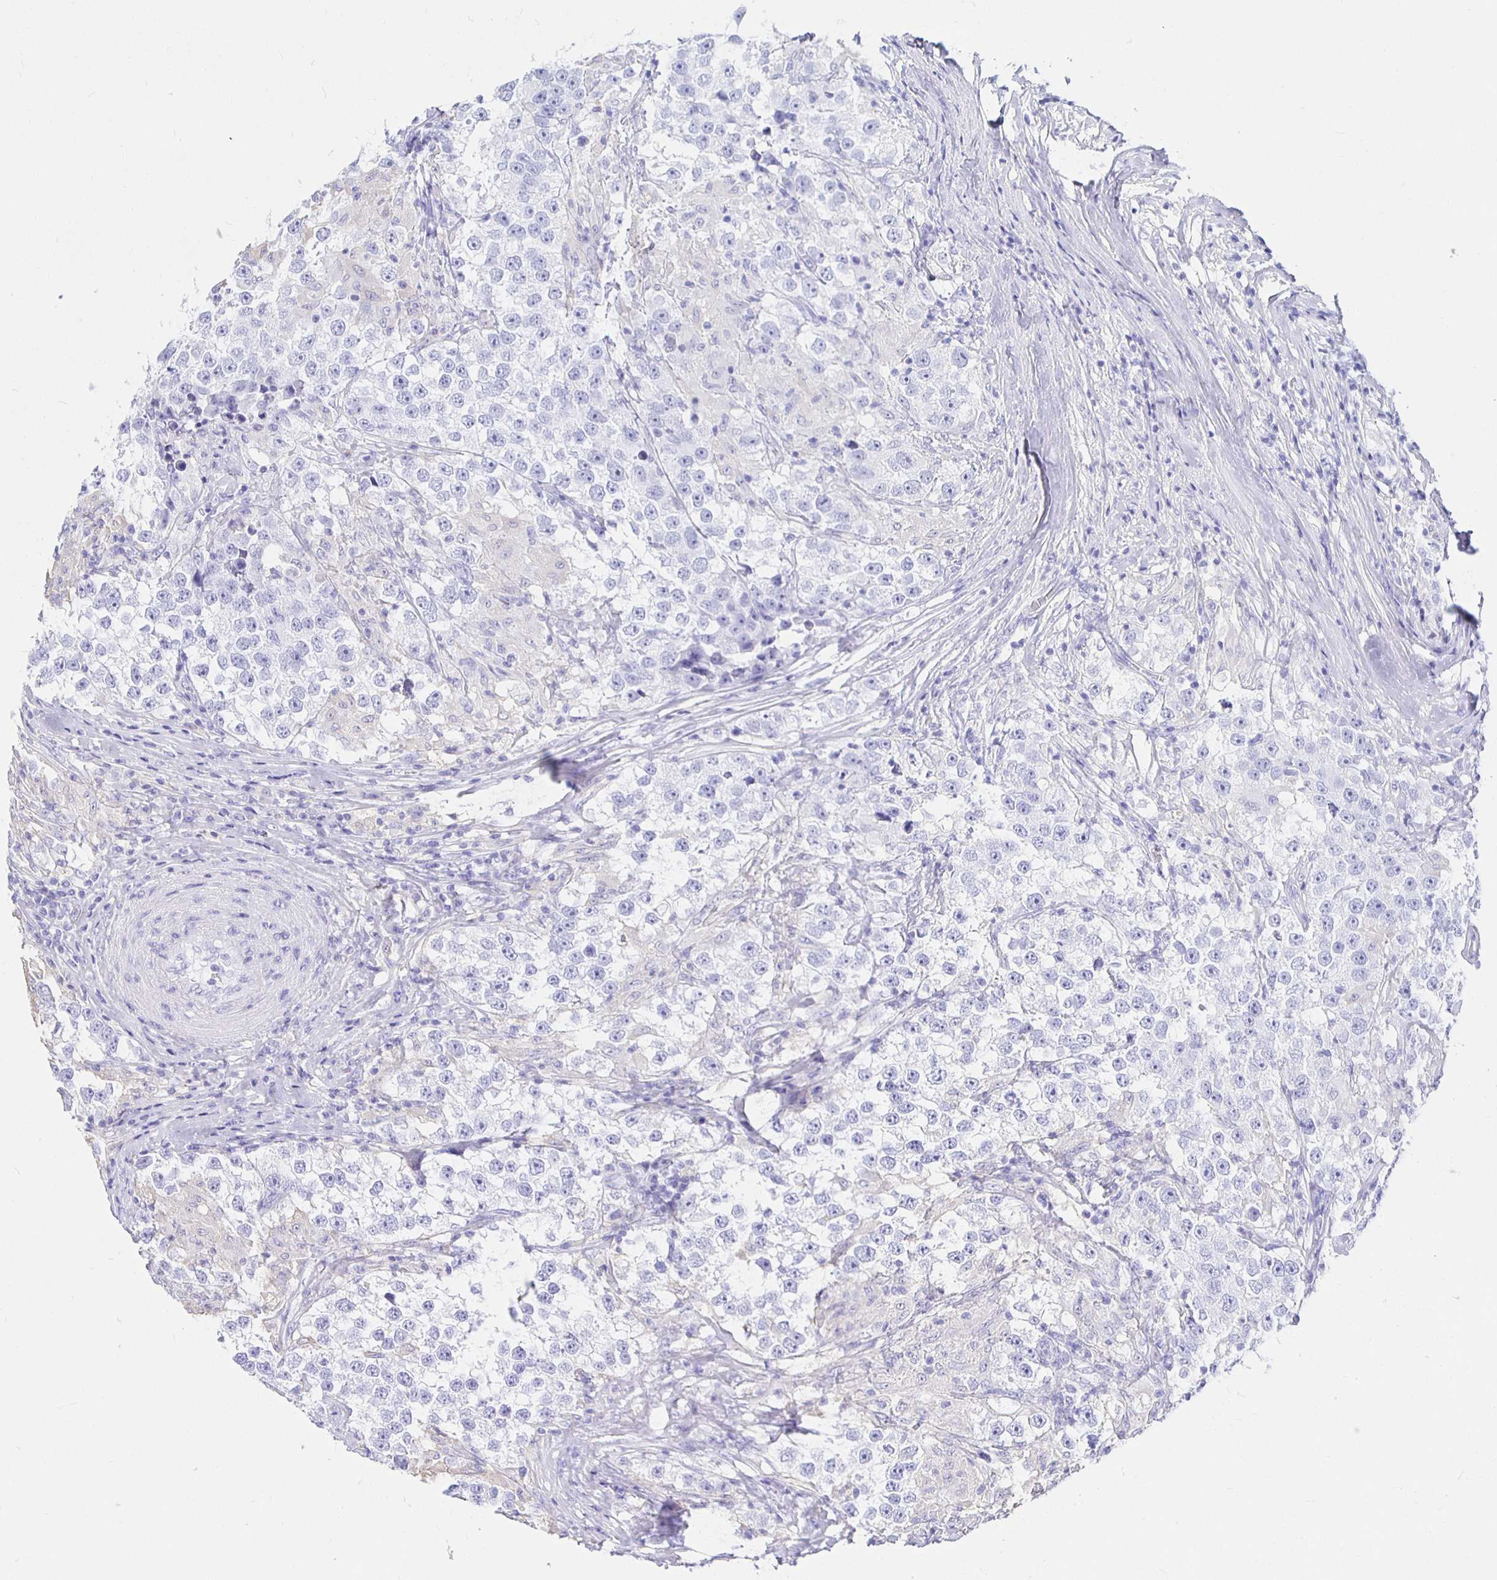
{"staining": {"intensity": "negative", "quantity": "none", "location": "none"}, "tissue": "testis cancer", "cell_type": "Tumor cells", "image_type": "cancer", "snomed": [{"axis": "morphology", "description": "Seminoma, NOS"}, {"axis": "topography", "description": "Testis"}], "caption": "Immunohistochemical staining of testis seminoma demonstrates no significant staining in tumor cells.", "gene": "UMOD", "patient": {"sex": "male", "age": 46}}